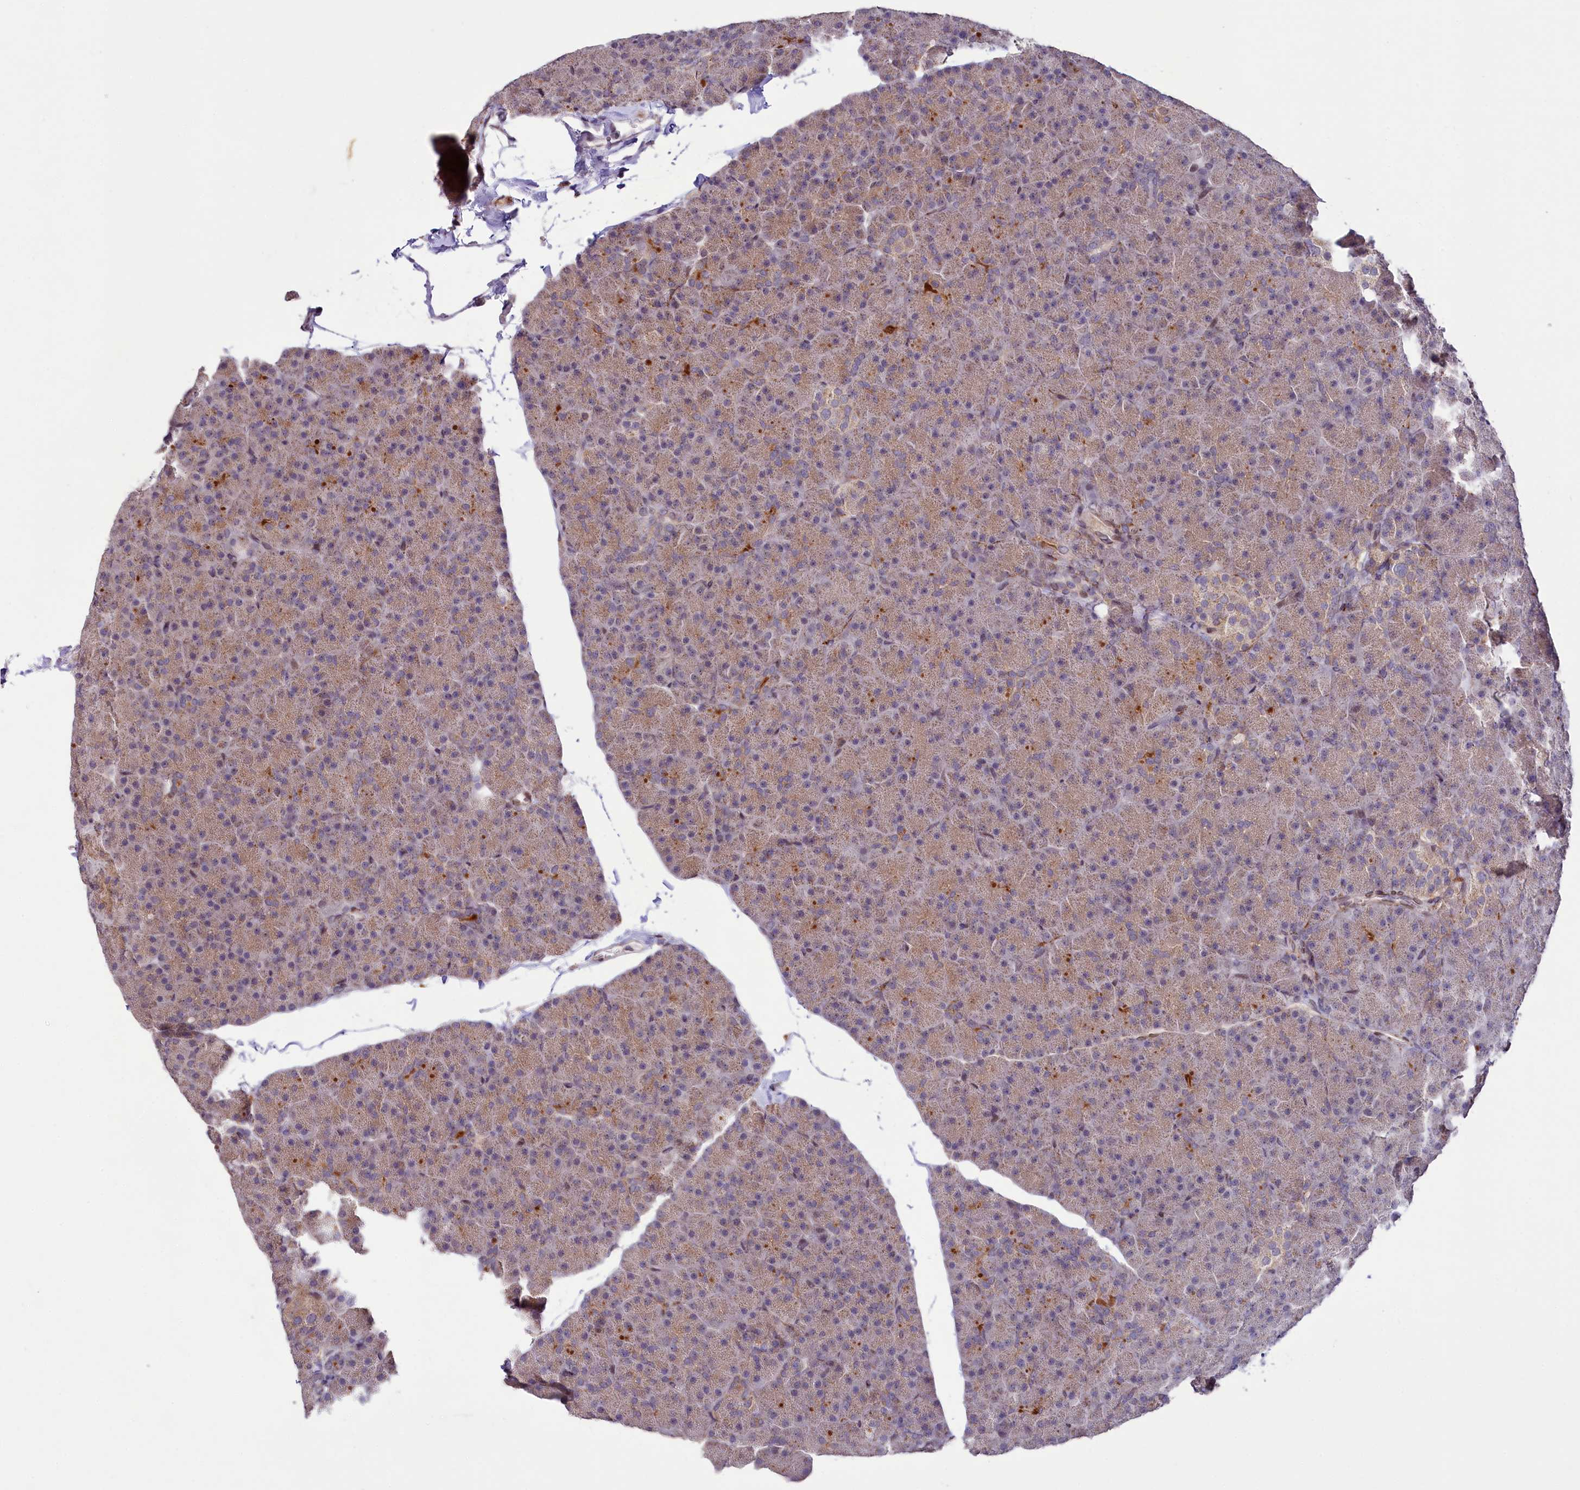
{"staining": {"intensity": "weak", "quantity": ">75%", "location": "cytoplasmic/membranous"}, "tissue": "pancreas", "cell_type": "Exocrine glandular cells", "image_type": "normal", "snomed": [{"axis": "morphology", "description": "Normal tissue, NOS"}, {"axis": "topography", "description": "Pancreas"}], "caption": "IHC histopathology image of benign pancreas: pancreas stained using immunohistochemistry reveals low levels of weak protein expression localized specifically in the cytoplasmic/membranous of exocrine glandular cells, appearing as a cytoplasmic/membranous brown color.", "gene": "ZNF226", "patient": {"sex": "male", "age": 36}}